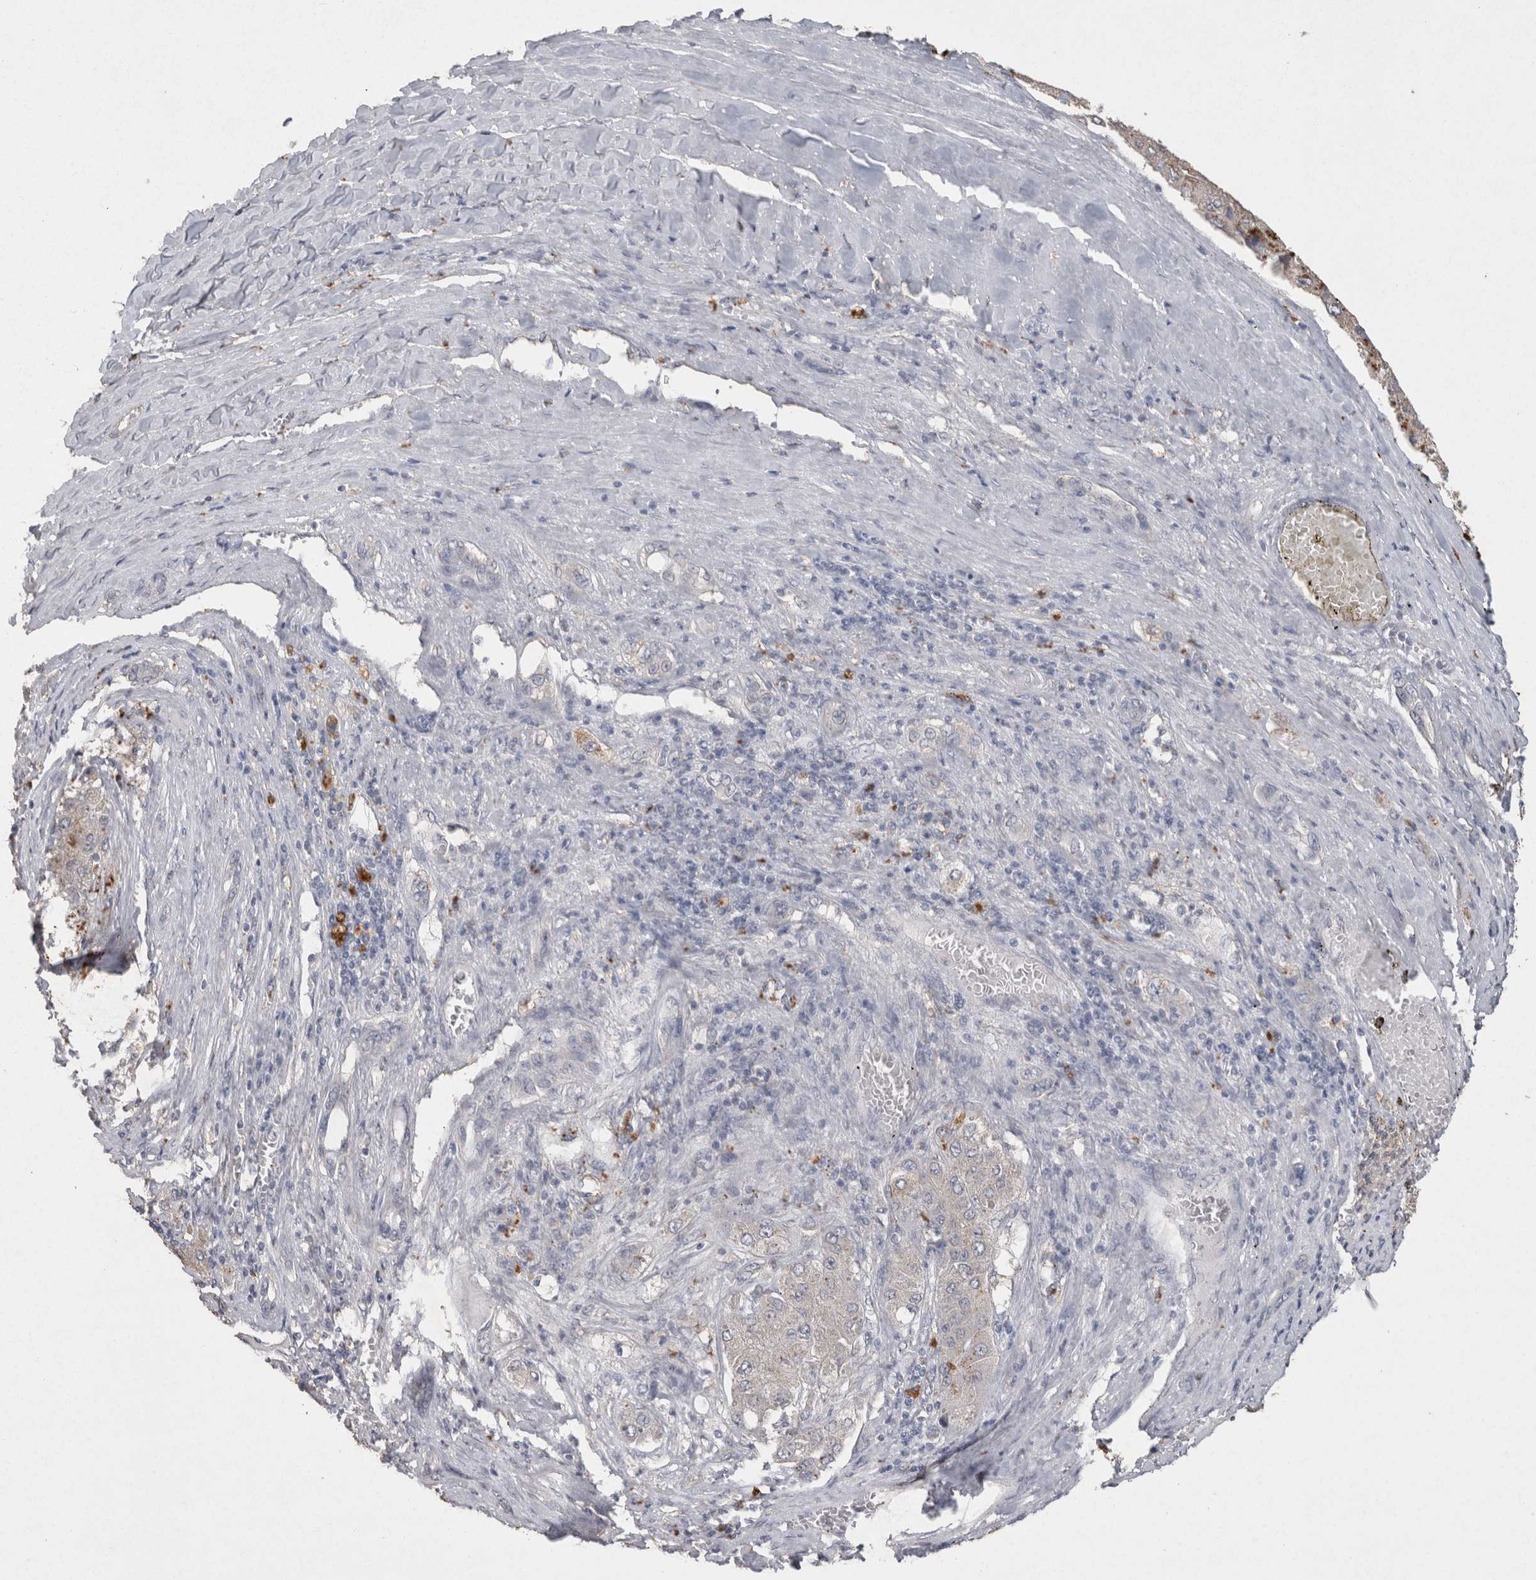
{"staining": {"intensity": "negative", "quantity": "none", "location": "none"}, "tissue": "liver cancer", "cell_type": "Tumor cells", "image_type": "cancer", "snomed": [{"axis": "morphology", "description": "Carcinoma, Hepatocellular, NOS"}, {"axis": "topography", "description": "Liver"}], "caption": "Immunohistochemical staining of hepatocellular carcinoma (liver) displays no significant staining in tumor cells. Brightfield microscopy of immunohistochemistry stained with DAB (brown) and hematoxylin (blue), captured at high magnification.", "gene": "CNTFR", "patient": {"sex": "female", "age": 73}}